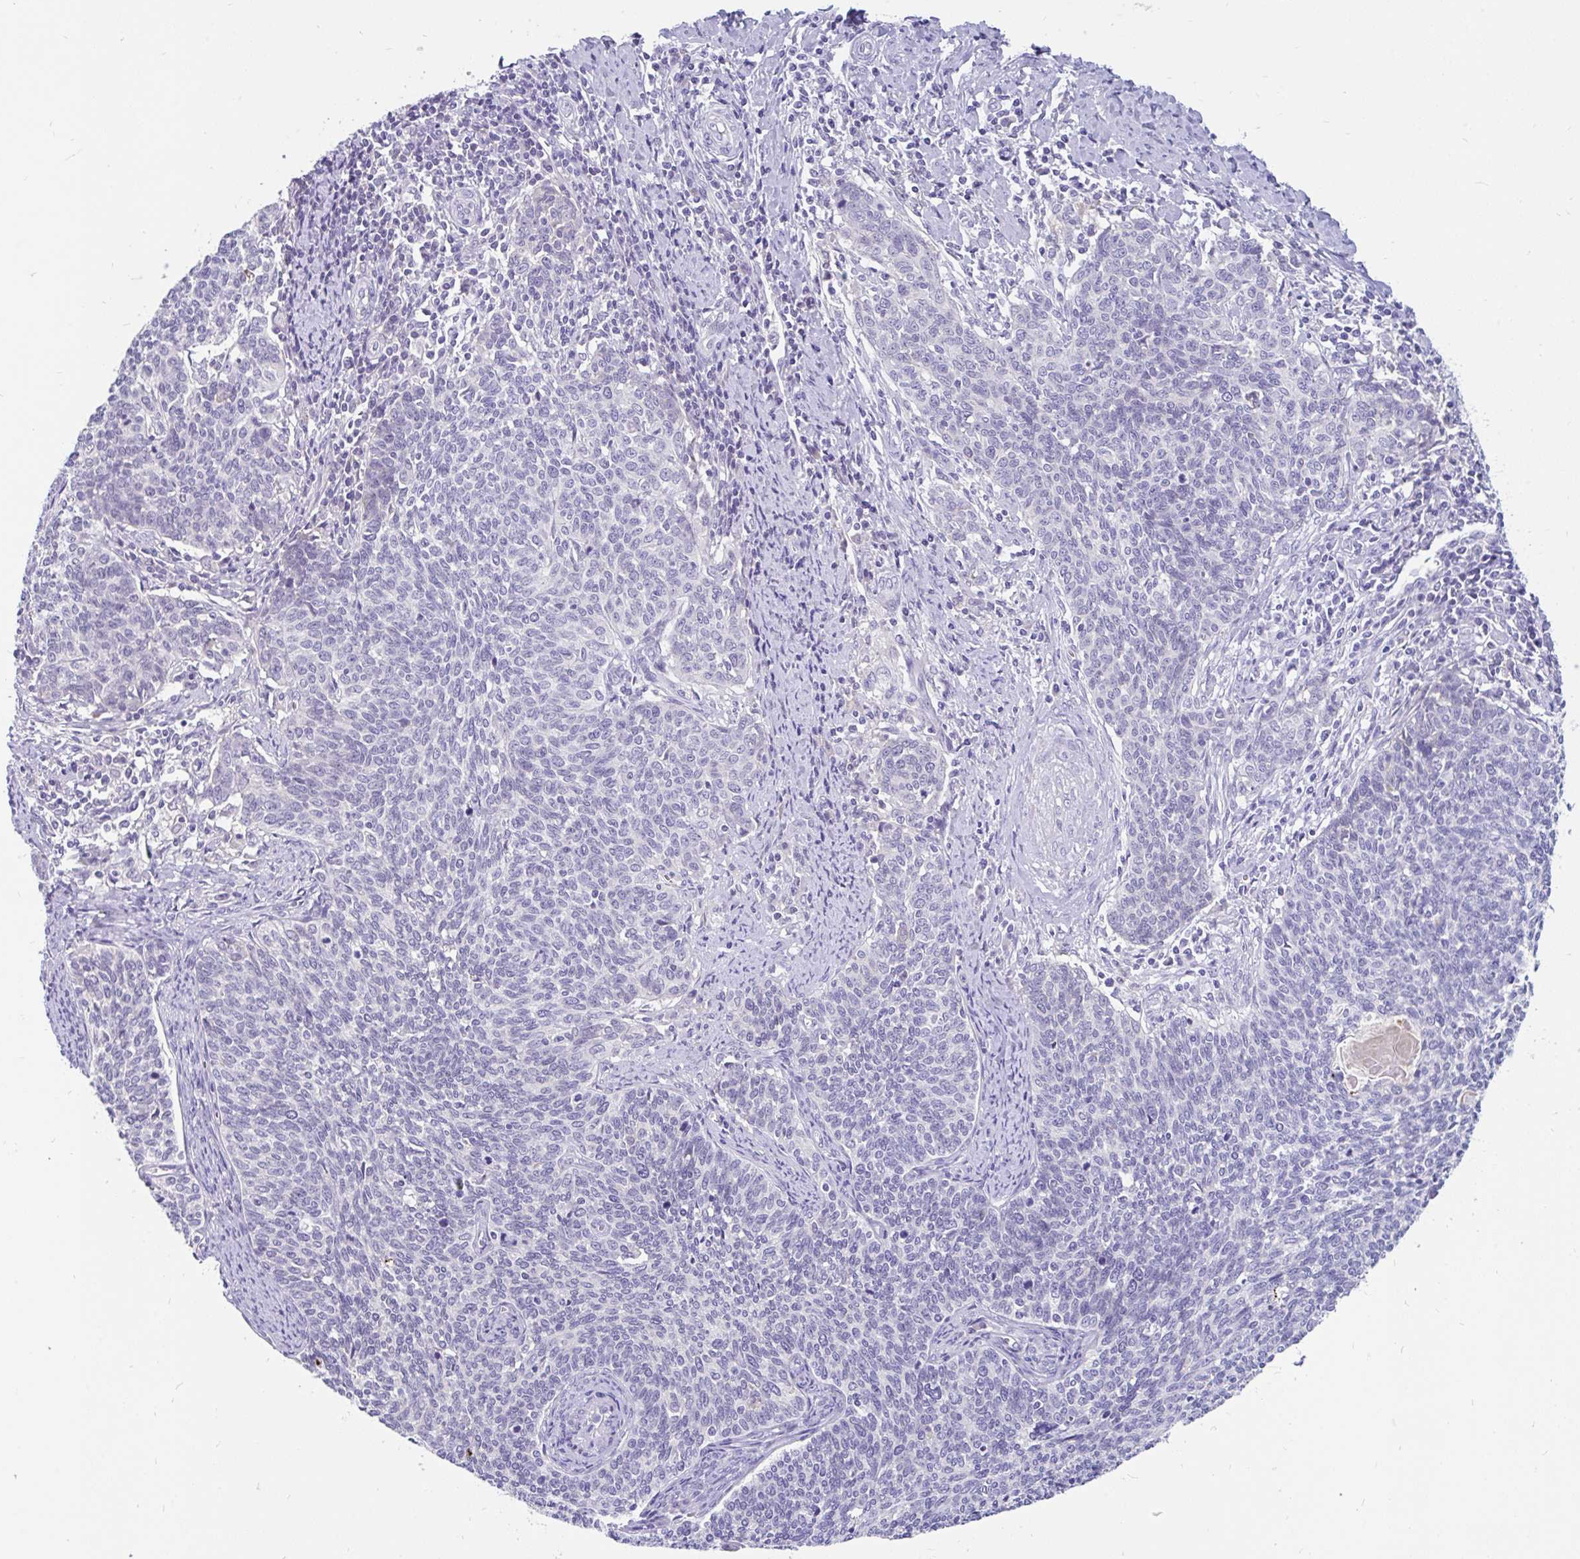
{"staining": {"intensity": "negative", "quantity": "none", "location": "none"}, "tissue": "cervical cancer", "cell_type": "Tumor cells", "image_type": "cancer", "snomed": [{"axis": "morphology", "description": "Squamous cell carcinoma, NOS"}, {"axis": "topography", "description": "Cervix"}], "caption": "An IHC histopathology image of squamous cell carcinoma (cervical) is shown. There is no staining in tumor cells of squamous cell carcinoma (cervical). (Brightfield microscopy of DAB (3,3'-diaminobenzidine) immunohistochemistry at high magnification).", "gene": "KIAA2013", "patient": {"sex": "female", "age": 39}}